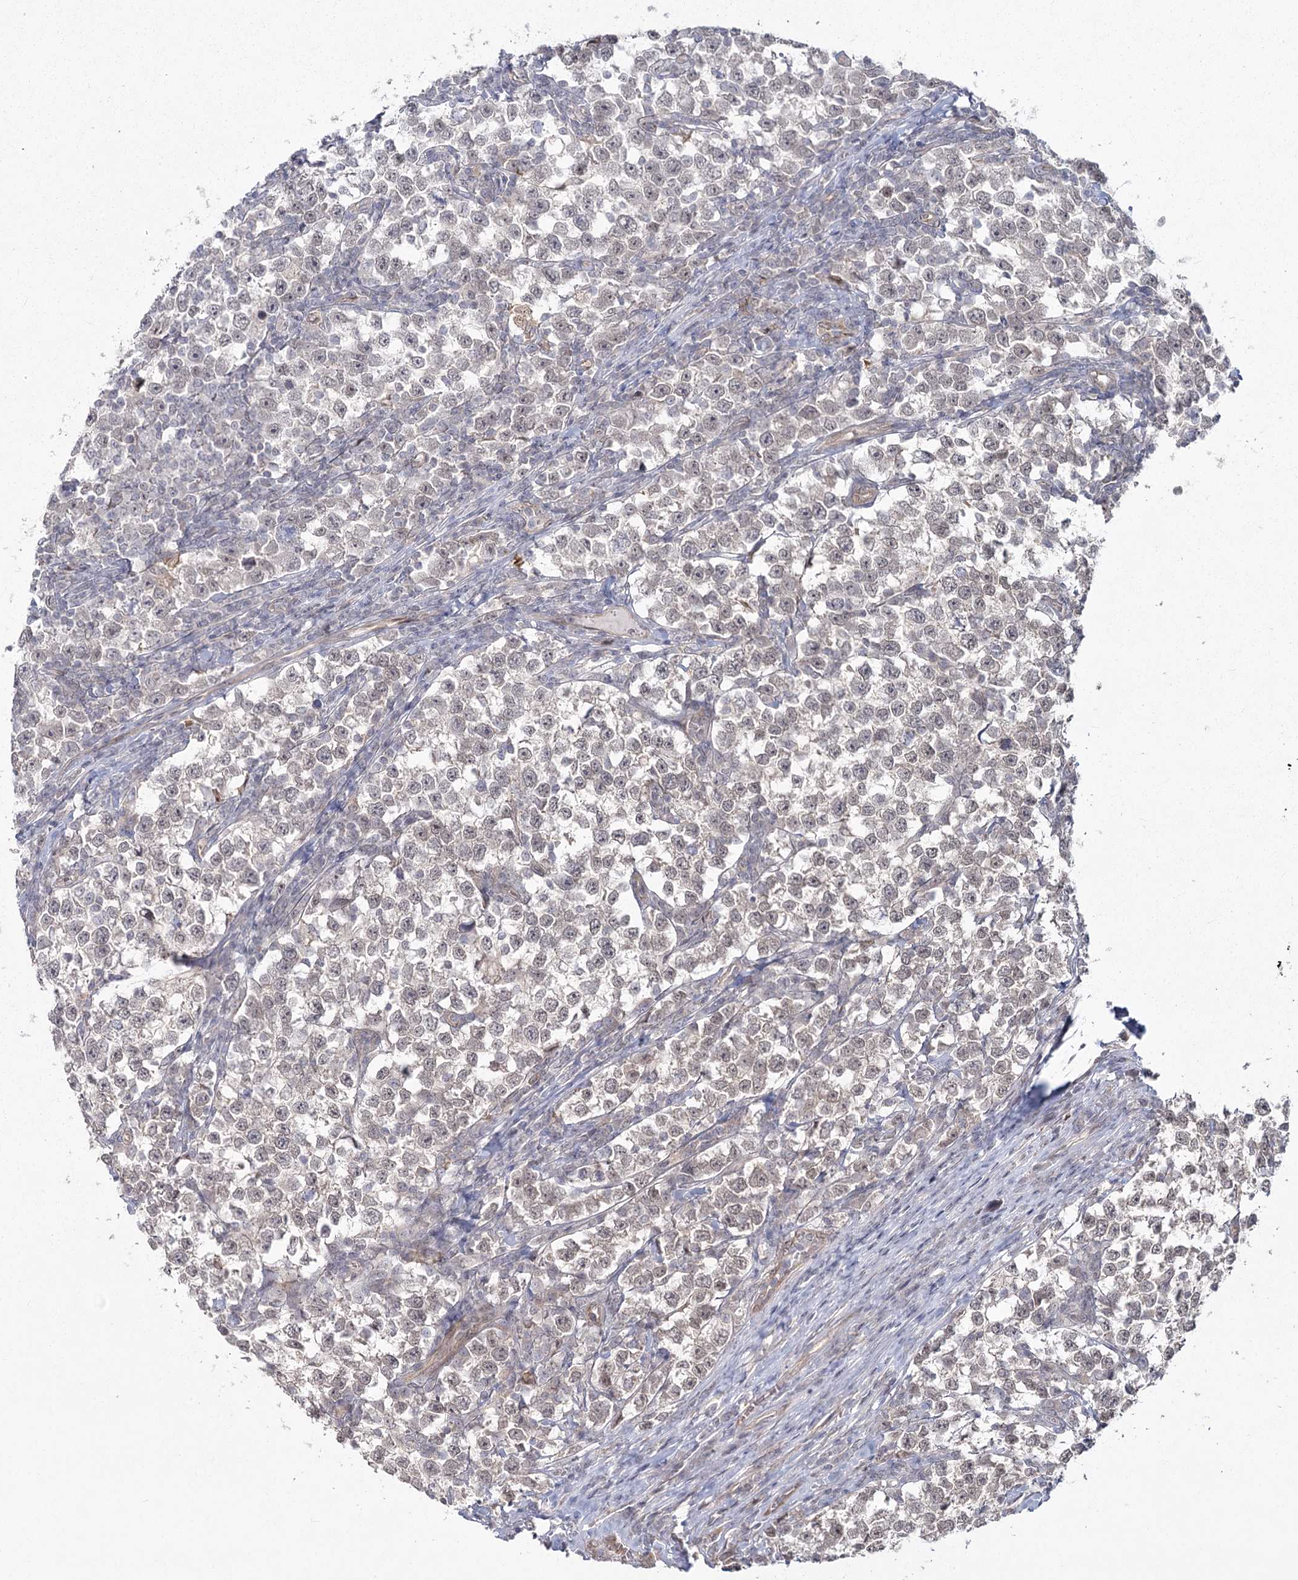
{"staining": {"intensity": "weak", "quantity": "25%-75%", "location": "nuclear"}, "tissue": "testis cancer", "cell_type": "Tumor cells", "image_type": "cancer", "snomed": [{"axis": "morphology", "description": "Normal tissue, NOS"}, {"axis": "morphology", "description": "Seminoma, NOS"}, {"axis": "topography", "description": "Testis"}], "caption": "About 25%-75% of tumor cells in testis cancer (seminoma) reveal weak nuclear protein staining as visualized by brown immunohistochemical staining.", "gene": "AP2M1", "patient": {"sex": "male", "age": 43}}